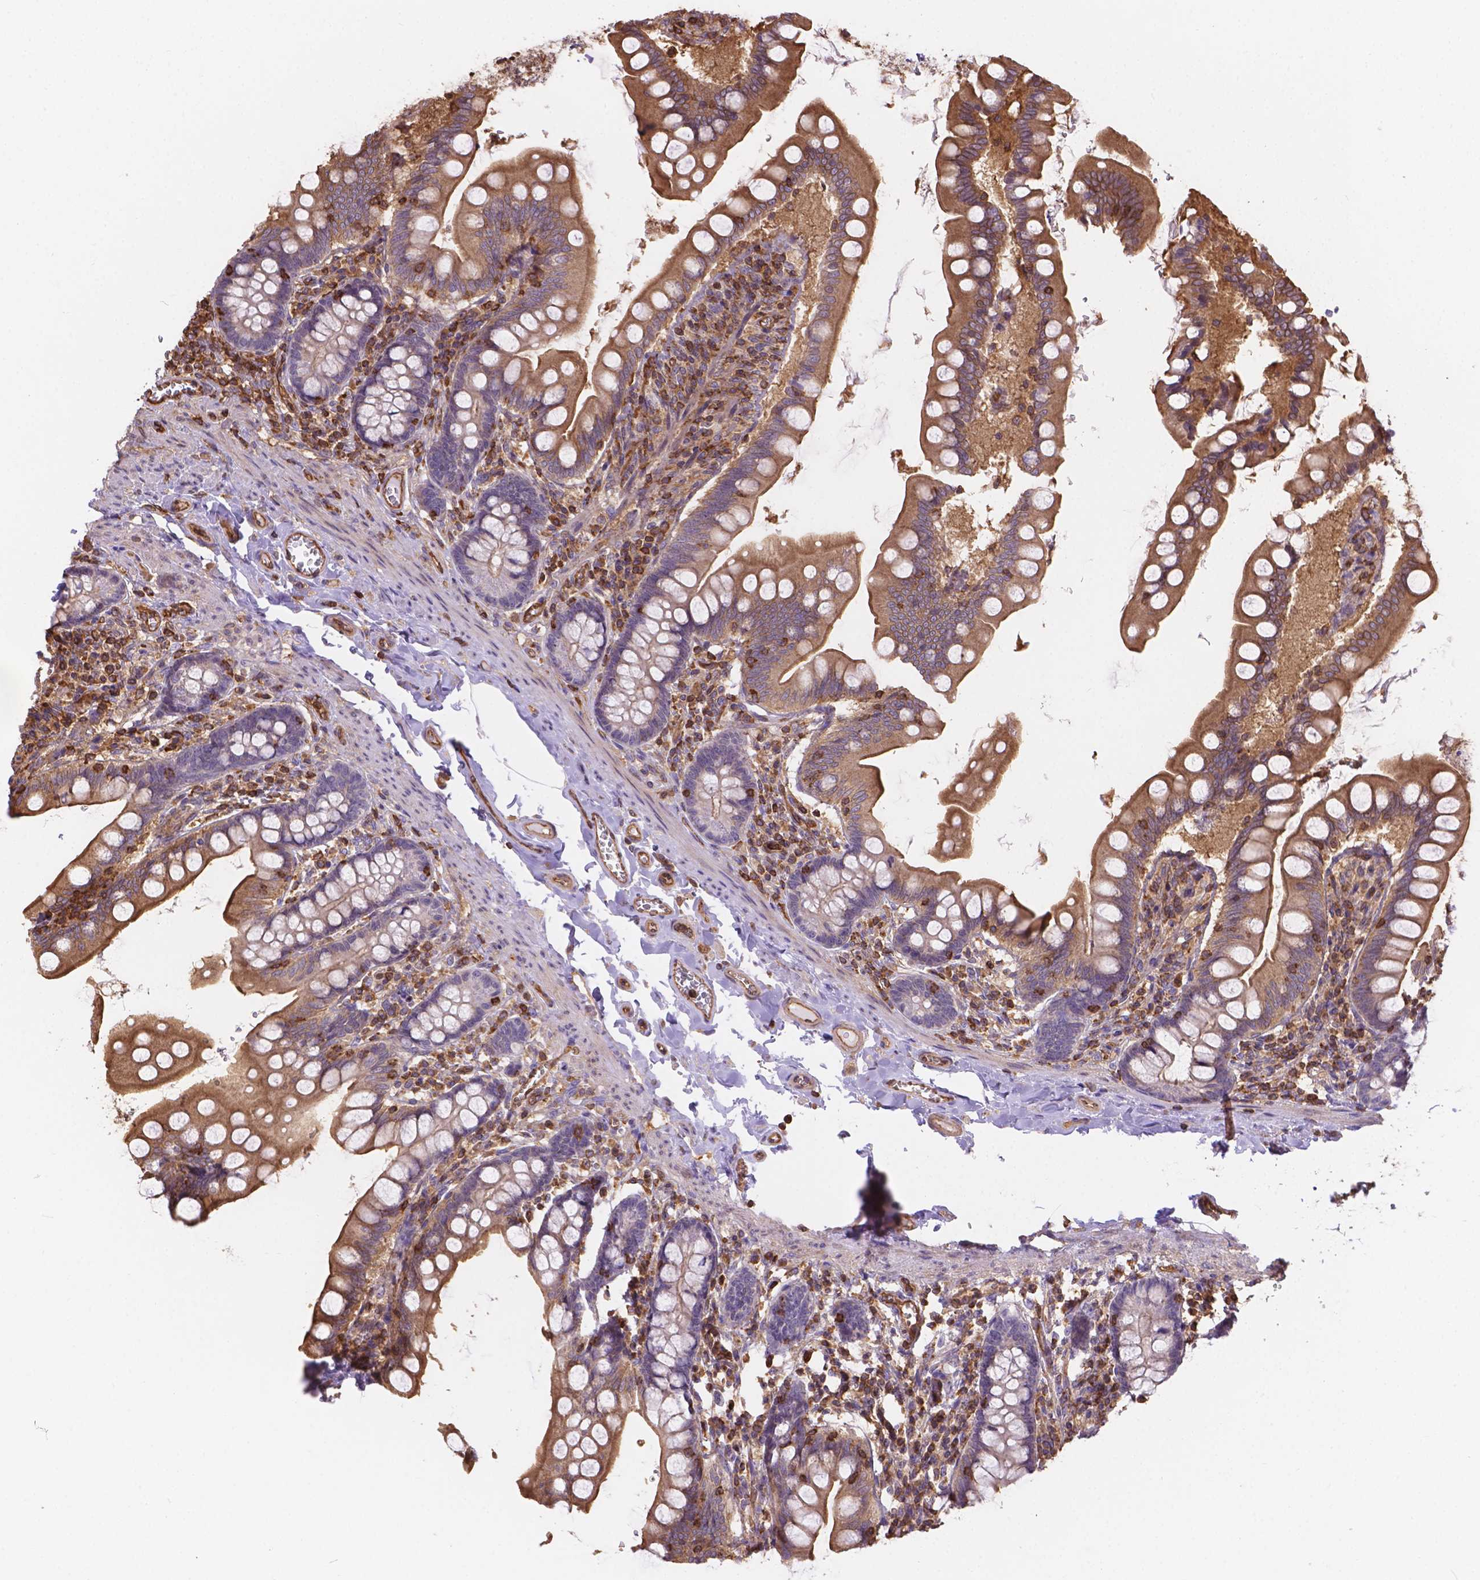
{"staining": {"intensity": "moderate", "quantity": "25%-75%", "location": "cytoplasmic/membranous"}, "tissue": "small intestine", "cell_type": "Glandular cells", "image_type": "normal", "snomed": [{"axis": "morphology", "description": "Normal tissue, NOS"}, {"axis": "topography", "description": "Small intestine"}], "caption": "This image exhibits IHC staining of benign human small intestine, with medium moderate cytoplasmic/membranous positivity in about 25%-75% of glandular cells.", "gene": "DMWD", "patient": {"sex": "female", "age": 56}}